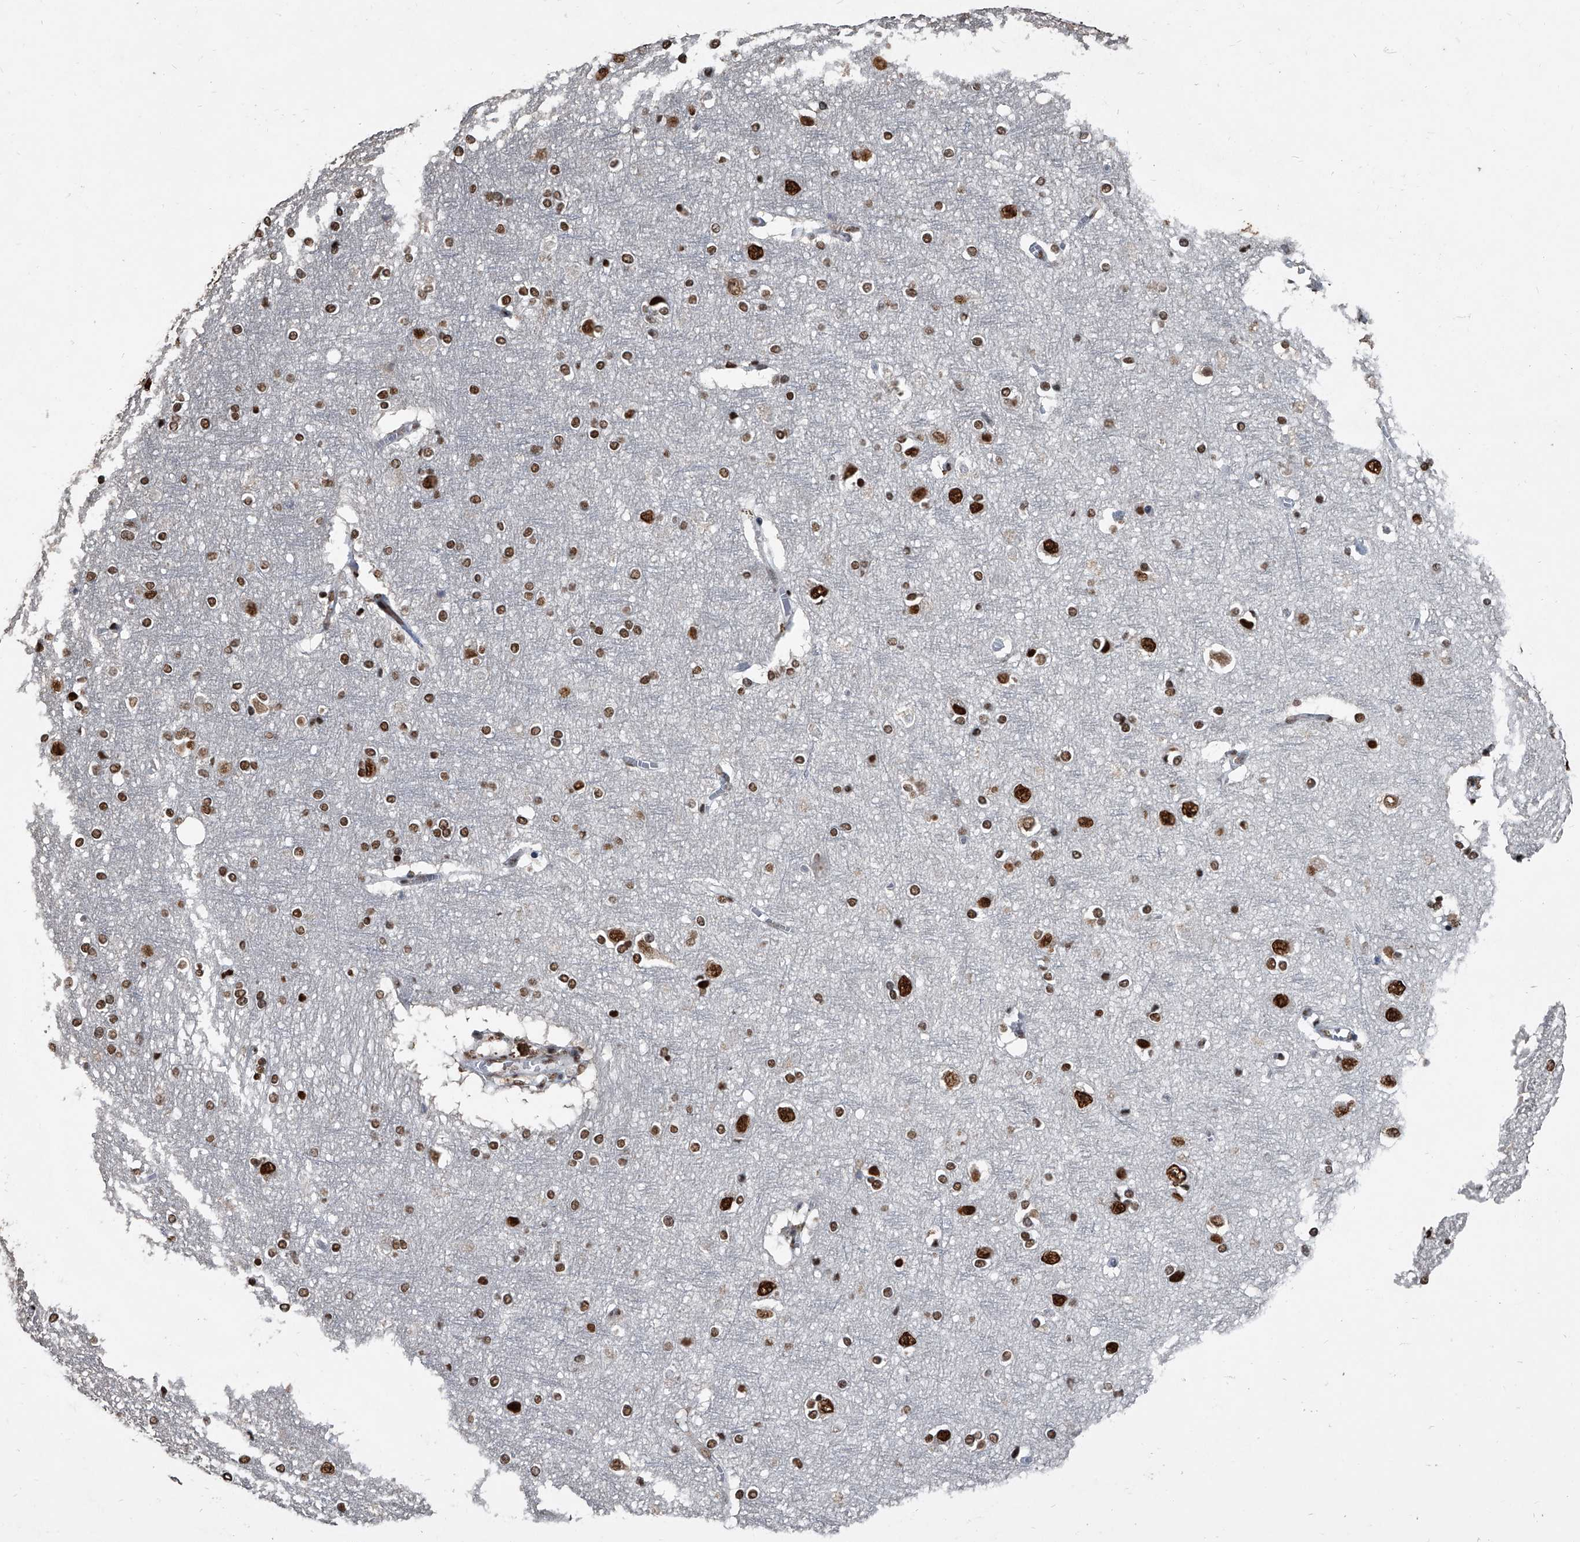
{"staining": {"intensity": "moderate", "quantity": "<25%", "location": "nuclear"}, "tissue": "cerebral cortex", "cell_type": "Endothelial cells", "image_type": "normal", "snomed": [{"axis": "morphology", "description": "Normal tissue, NOS"}, {"axis": "topography", "description": "Cerebral cortex"}], "caption": "This histopathology image displays immunohistochemistry (IHC) staining of unremarkable cerebral cortex, with low moderate nuclear staining in about <25% of endothelial cells.", "gene": "MATR3", "patient": {"sex": "male", "age": 54}}